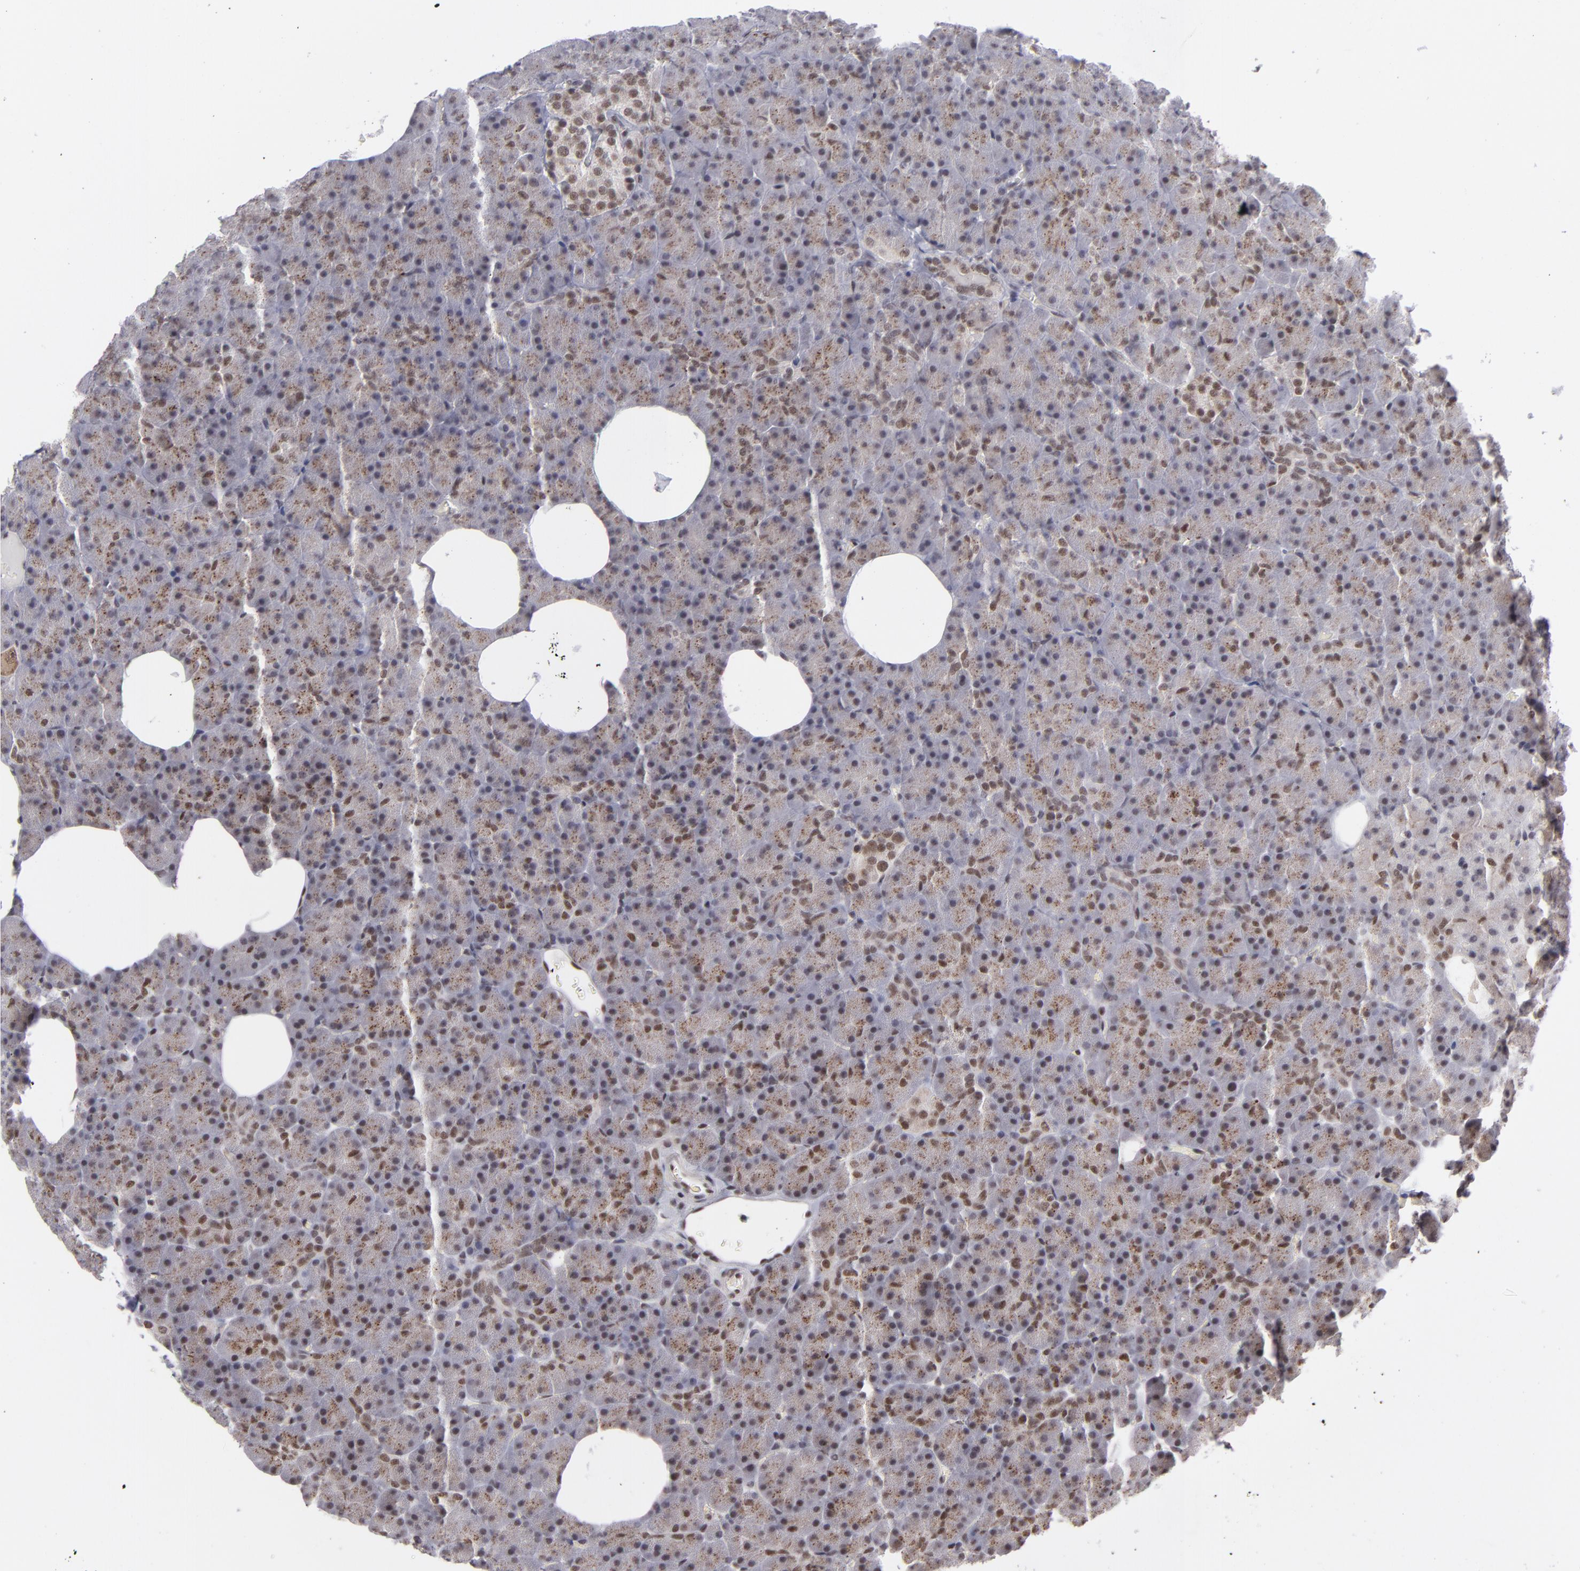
{"staining": {"intensity": "weak", "quantity": "25%-75%", "location": "cytoplasmic/membranous"}, "tissue": "pancreas", "cell_type": "Exocrine glandular cells", "image_type": "normal", "snomed": [{"axis": "morphology", "description": "Normal tissue, NOS"}, {"axis": "topography", "description": "Pancreas"}], "caption": "Unremarkable pancreas was stained to show a protein in brown. There is low levels of weak cytoplasmic/membranous expression in about 25%-75% of exocrine glandular cells. (Stains: DAB (3,3'-diaminobenzidine) in brown, nuclei in blue, Microscopy: brightfield microscopy at high magnification).", "gene": "MLLT3", "patient": {"sex": "female", "age": 35}}